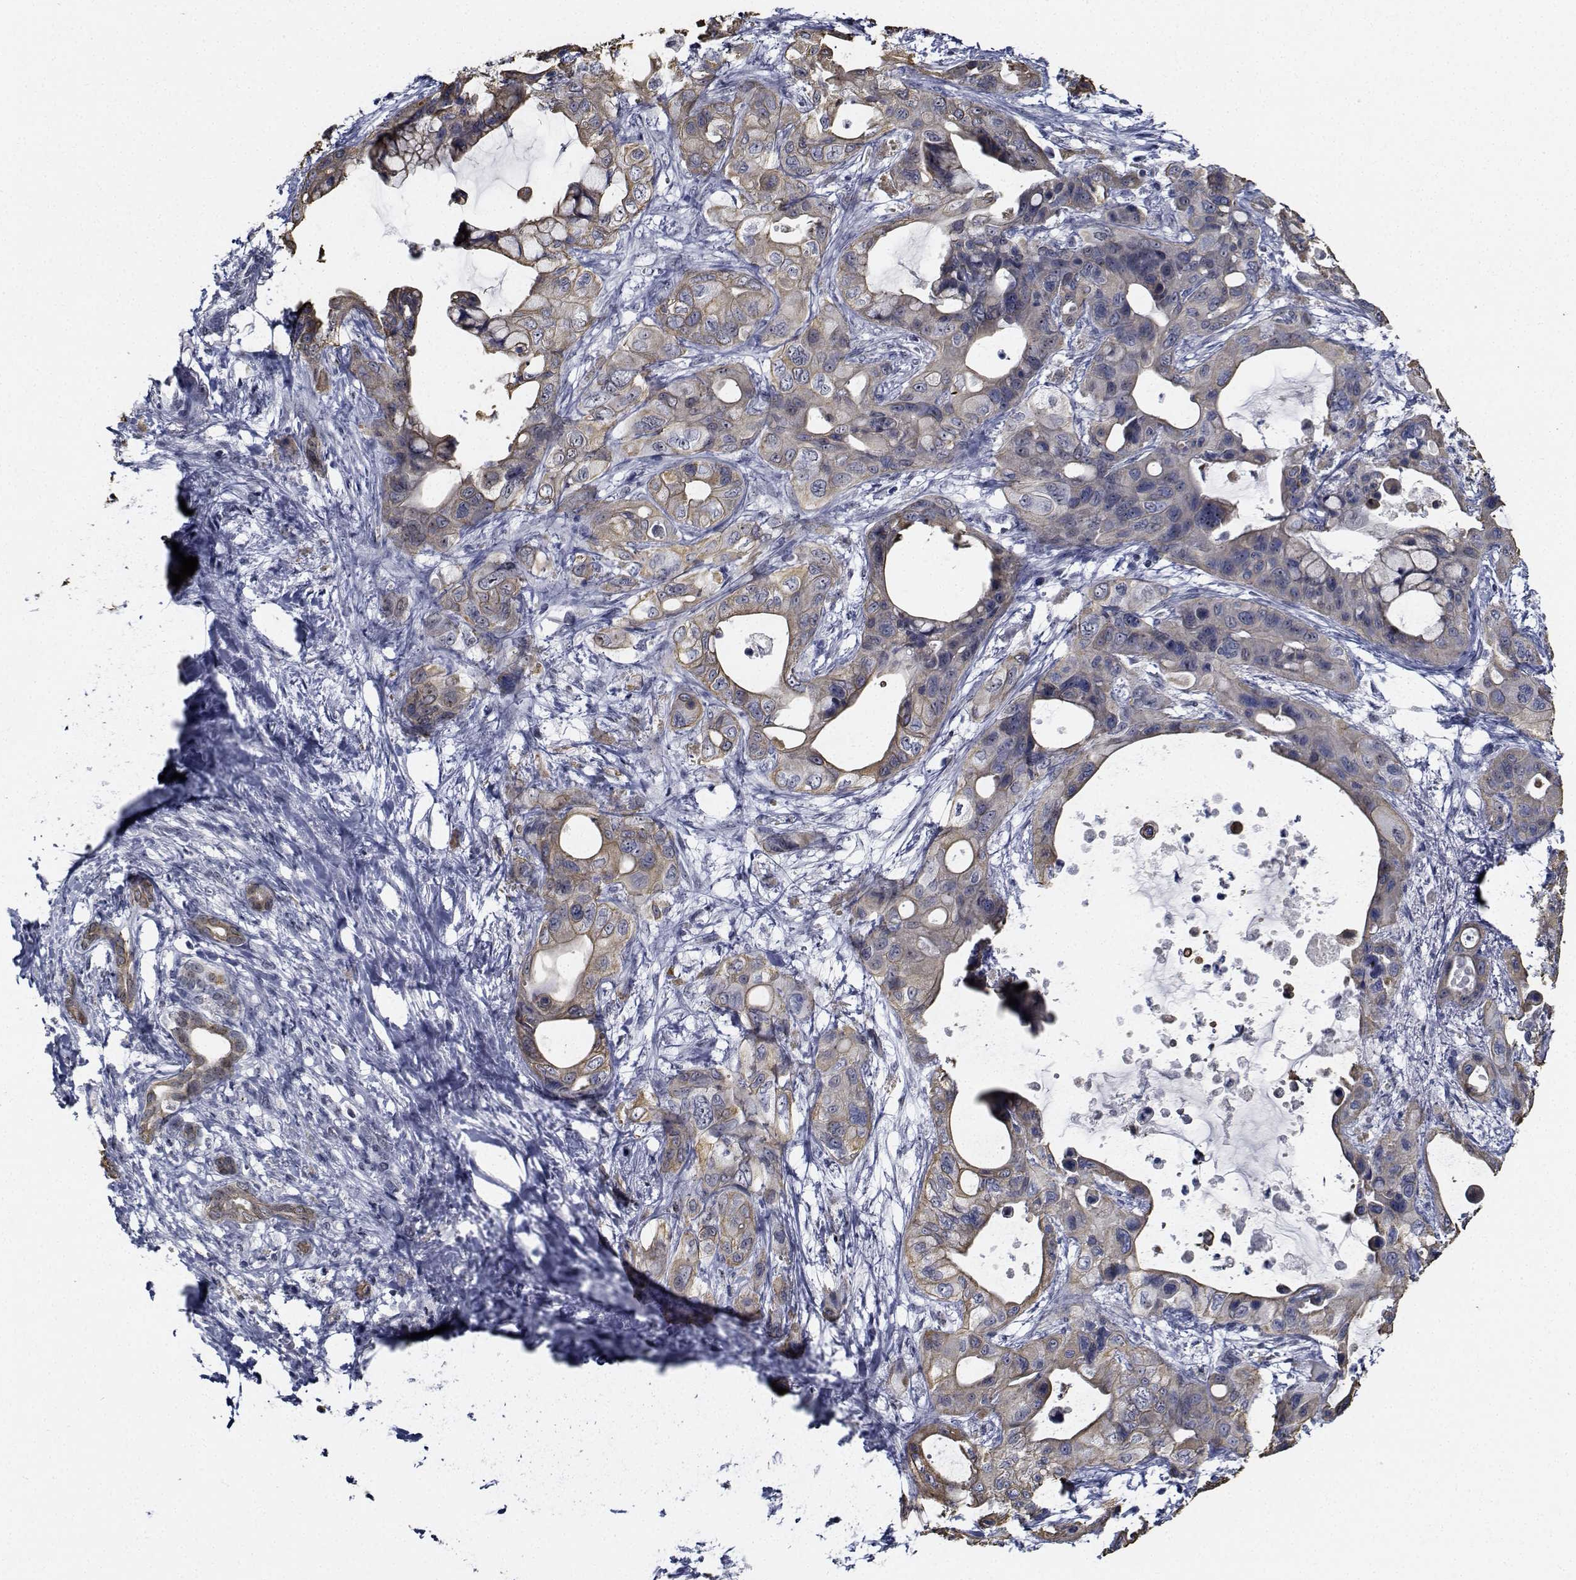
{"staining": {"intensity": "weak", "quantity": ">75%", "location": "cytoplasmic/membranous"}, "tissue": "pancreatic cancer", "cell_type": "Tumor cells", "image_type": "cancer", "snomed": [{"axis": "morphology", "description": "Adenocarcinoma, NOS"}, {"axis": "topography", "description": "Pancreas"}], "caption": "Approximately >75% of tumor cells in adenocarcinoma (pancreatic) exhibit weak cytoplasmic/membranous protein staining as visualized by brown immunohistochemical staining.", "gene": "NVL", "patient": {"sex": "male", "age": 71}}